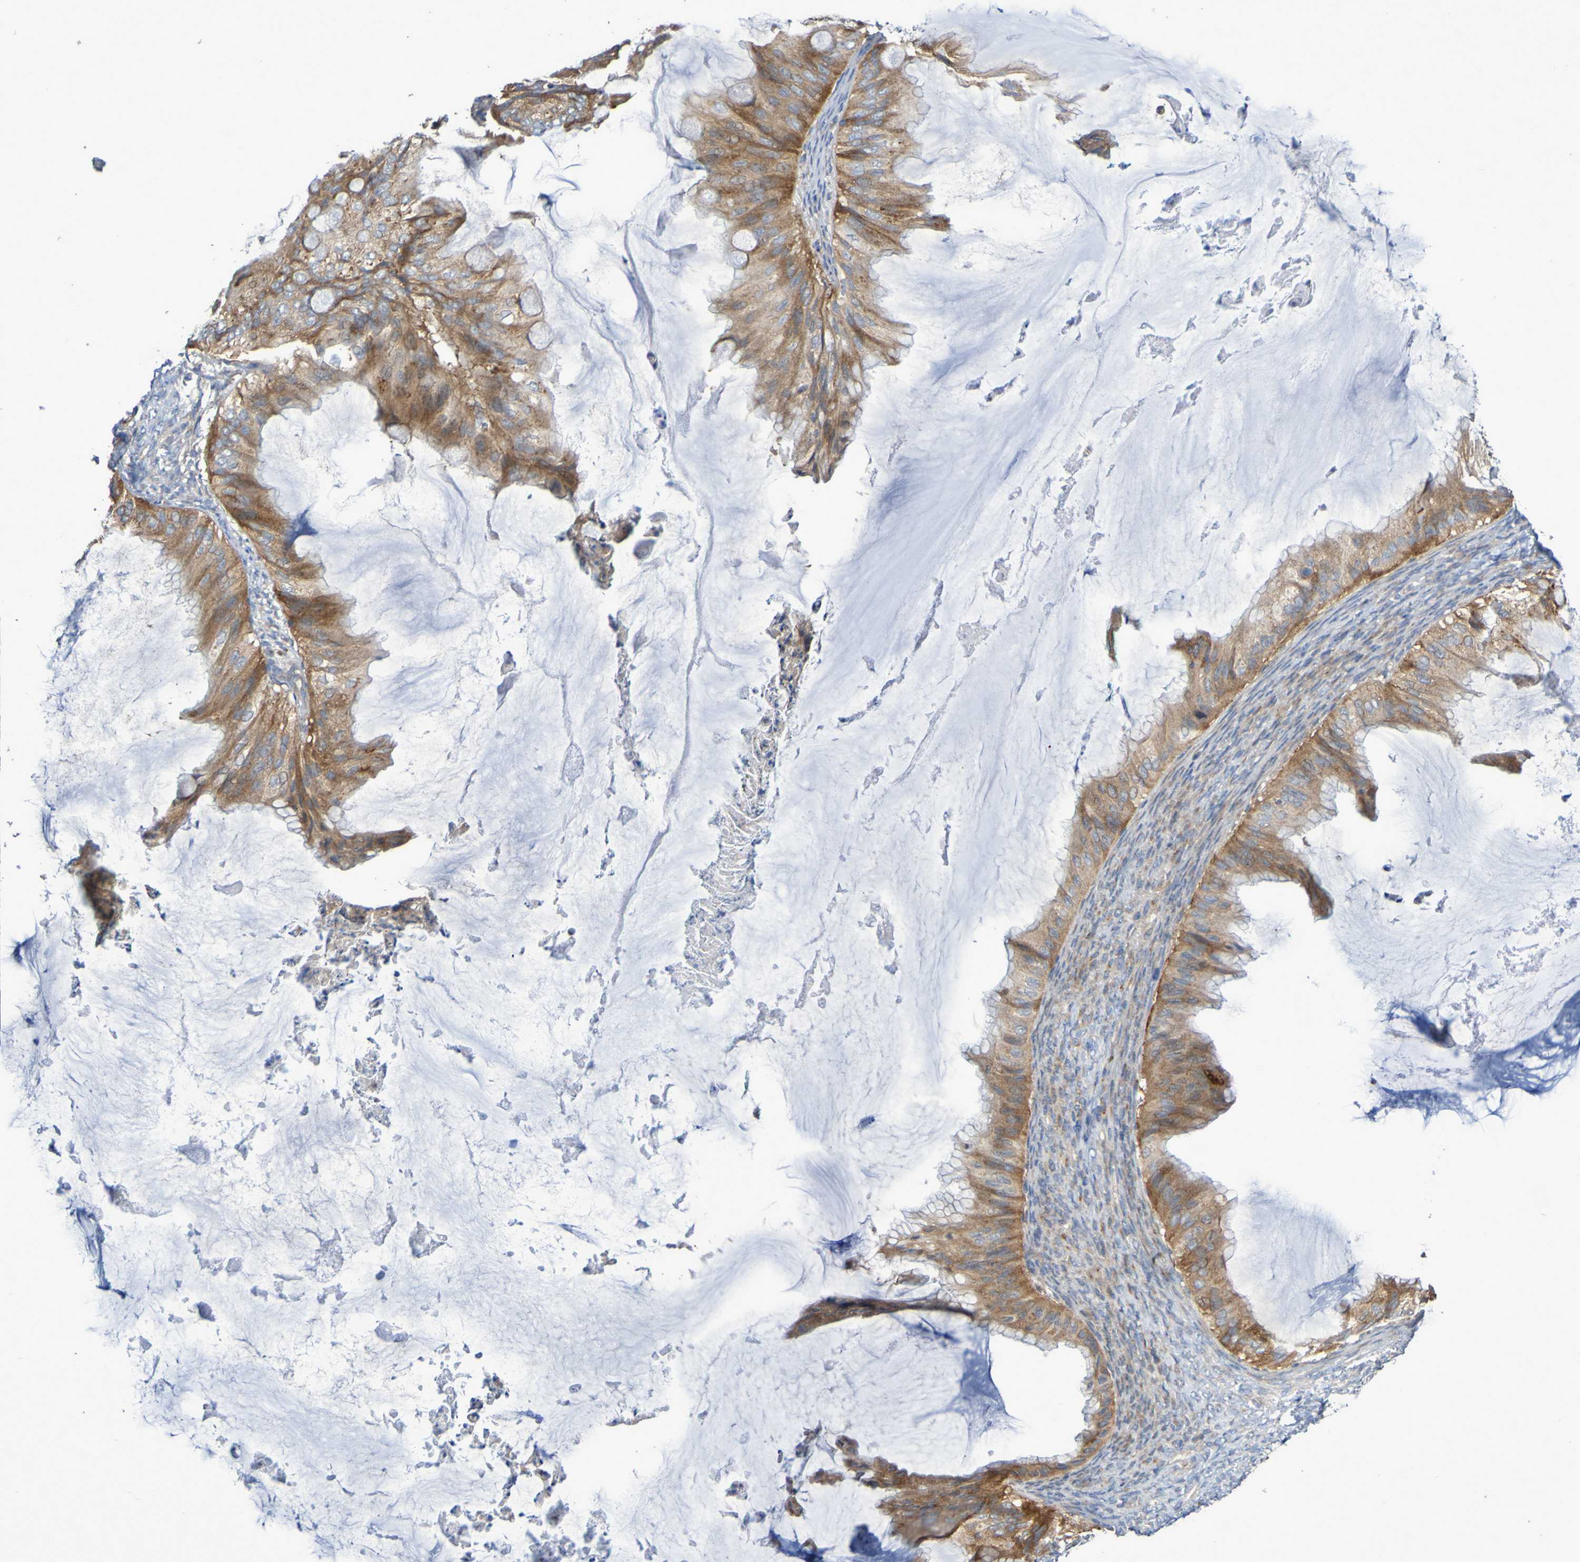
{"staining": {"intensity": "moderate", "quantity": ">75%", "location": "cytoplasmic/membranous"}, "tissue": "ovarian cancer", "cell_type": "Tumor cells", "image_type": "cancer", "snomed": [{"axis": "morphology", "description": "Cystadenocarcinoma, mucinous, NOS"}, {"axis": "topography", "description": "Ovary"}], "caption": "Moderate cytoplasmic/membranous protein staining is seen in about >75% of tumor cells in ovarian cancer (mucinous cystadenocarcinoma).", "gene": "LMBRD2", "patient": {"sex": "female", "age": 61}}